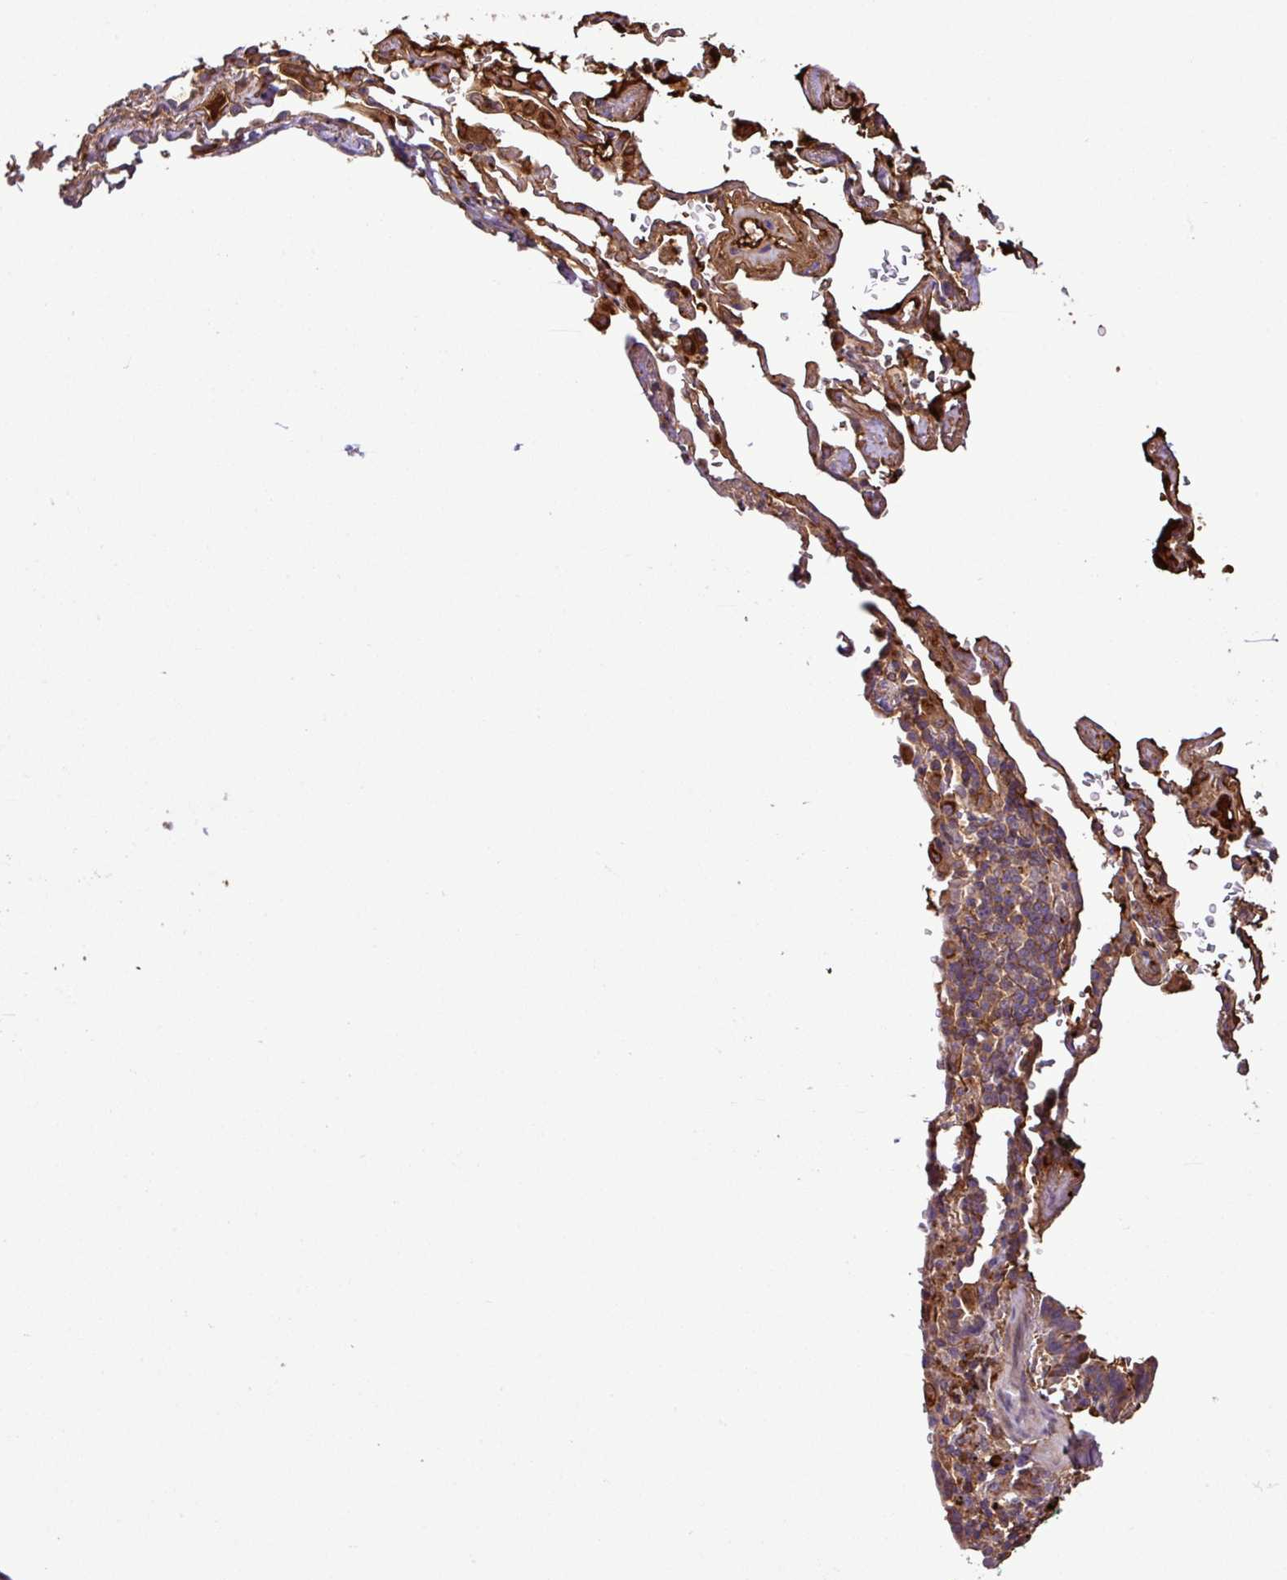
{"staining": {"intensity": "strong", "quantity": "<25%", "location": "cytoplasmic/membranous"}, "tissue": "soft tissue", "cell_type": "Chondrocytes", "image_type": "normal", "snomed": [{"axis": "morphology", "description": "Normal tissue, NOS"}, {"axis": "topography", "description": "Cartilage tissue"}, {"axis": "topography", "description": "Bronchus"}], "caption": "This histopathology image reveals unremarkable soft tissue stained with immunohistochemistry (IHC) to label a protein in brown. The cytoplasmic/membranous of chondrocytes show strong positivity for the protein. Nuclei are counter-stained blue.", "gene": "ZNF266", "patient": {"sex": "female", "age": 72}}